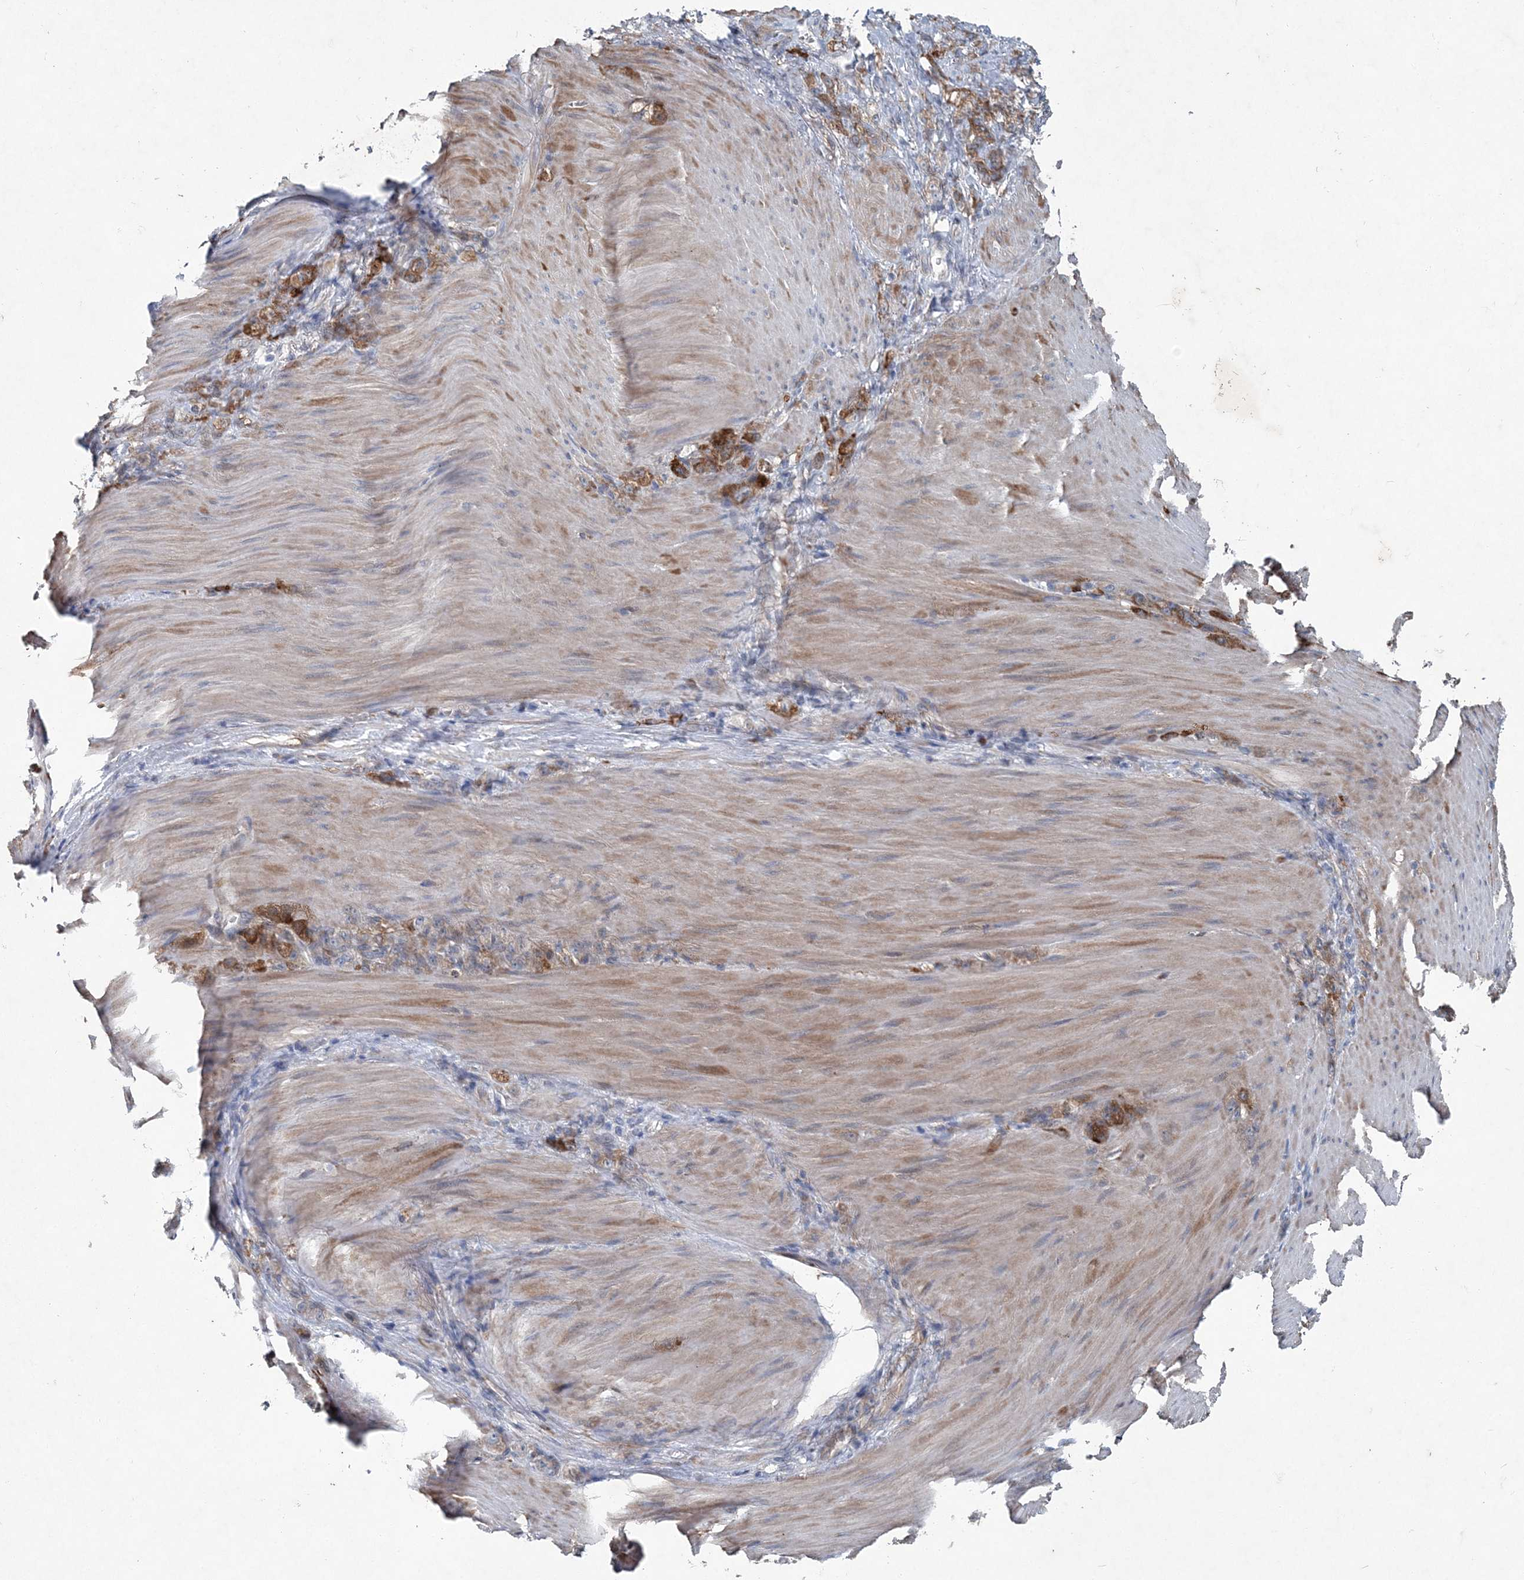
{"staining": {"intensity": "strong", "quantity": ">75%", "location": "cytoplasmic/membranous"}, "tissue": "stomach cancer", "cell_type": "Tumor cells", "image_type": "cancer", "snomed": [{"axis": "morphology", "description": "Normal tissue, NOS"}, {"axis": "morphology", "description": "Adenocarcinoma, NOS"}, {"axis": "topography", "description": "Stomach"}], "caption": "Adenocarcinoma (stomach) stained with immunohistochemistry (IHC) shows strong cytoplasmic/membranous positivity in about >75% of tumor cells.", "gene": "SPOPL", "patient": {"sex": "male", "age": 82}}